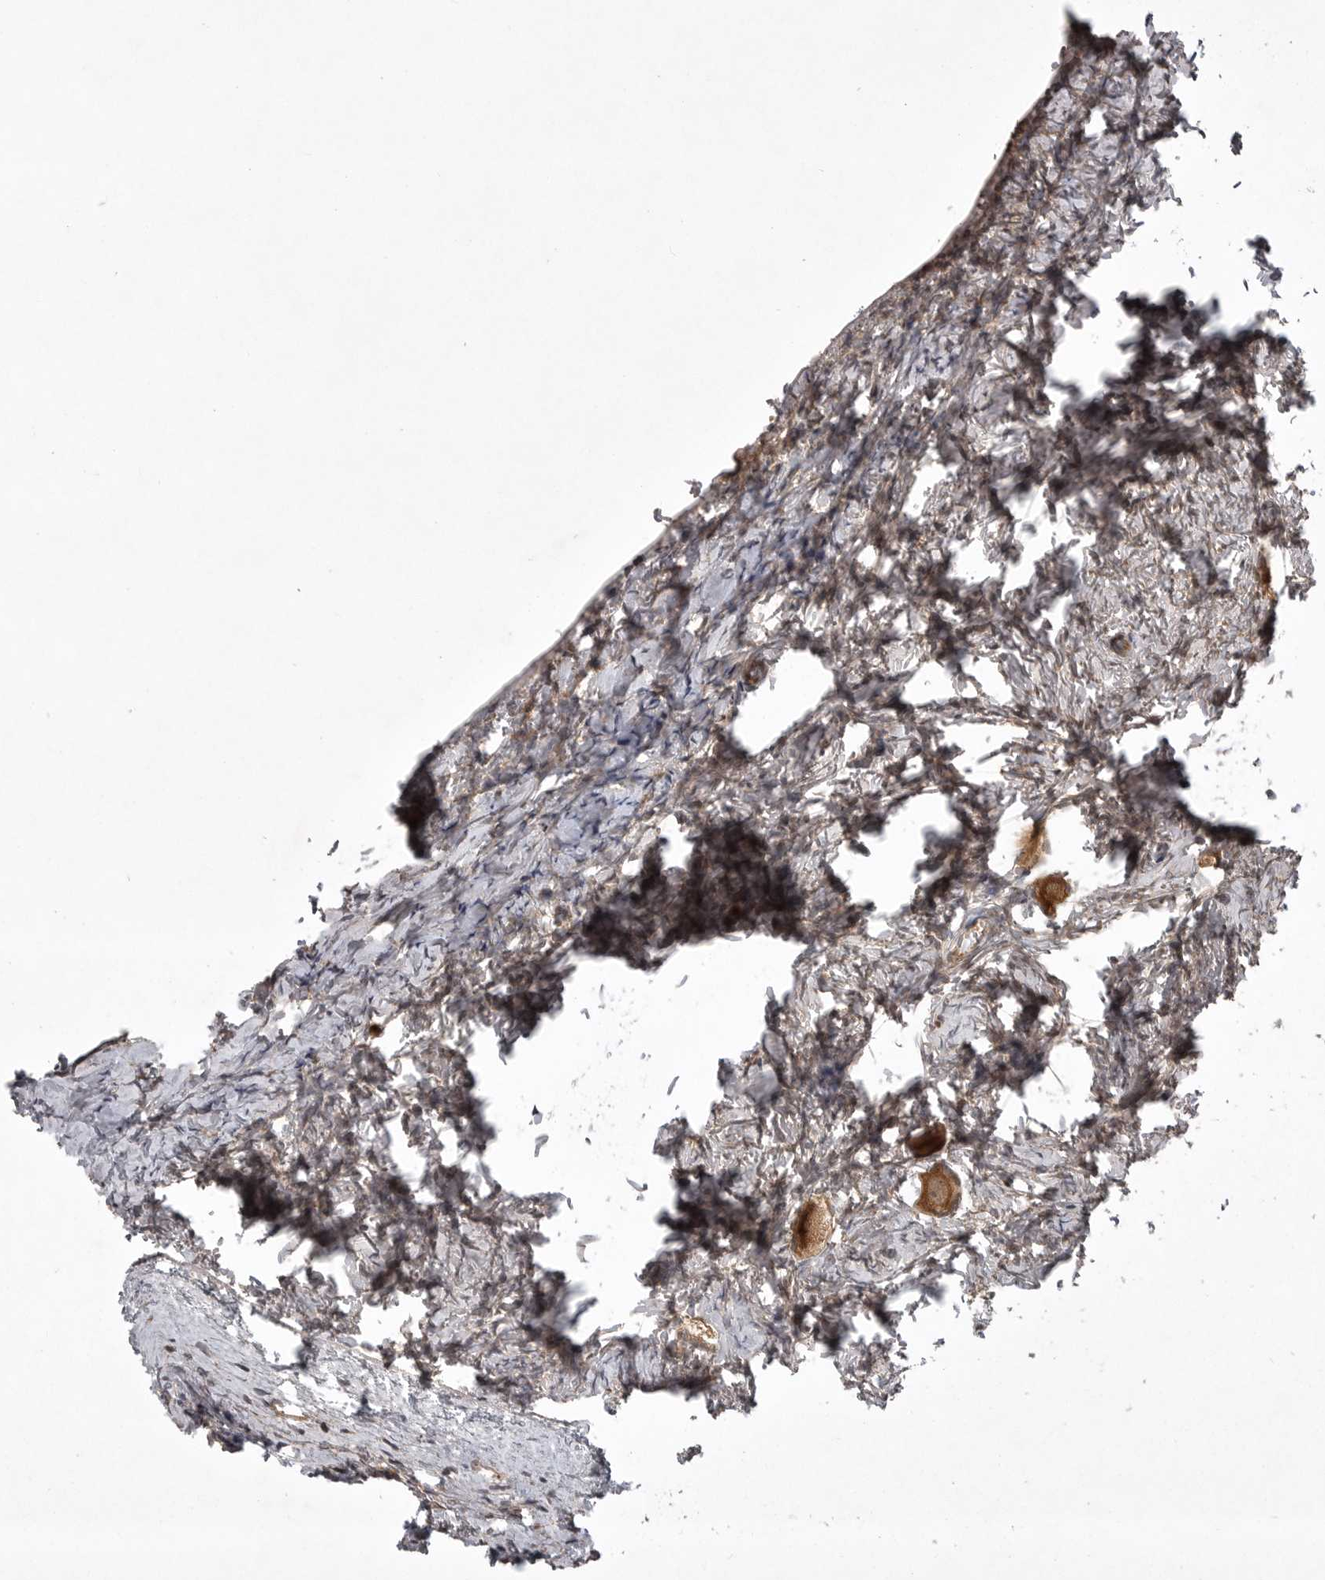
{"staining": {"intensity": "moderate", "quantity": ">75%", "location": "cytoplasmic/membranous"}, "tissue": "ovary", "cell_type": "Follicle cells", "image_type": "normal", "snomed": [{"axis": "morphology", "description": "Normal tissue, NOS"}, {"axis": "topography", "description": "Ovary"}], "caption": "Follicle cells reveal medium levels of moderate cytoplasmic/membranous positivity in approximately >75% of cells in benign ovary.", "gene": "GPR31", "patient": {"sex": "female", "age": 27}}